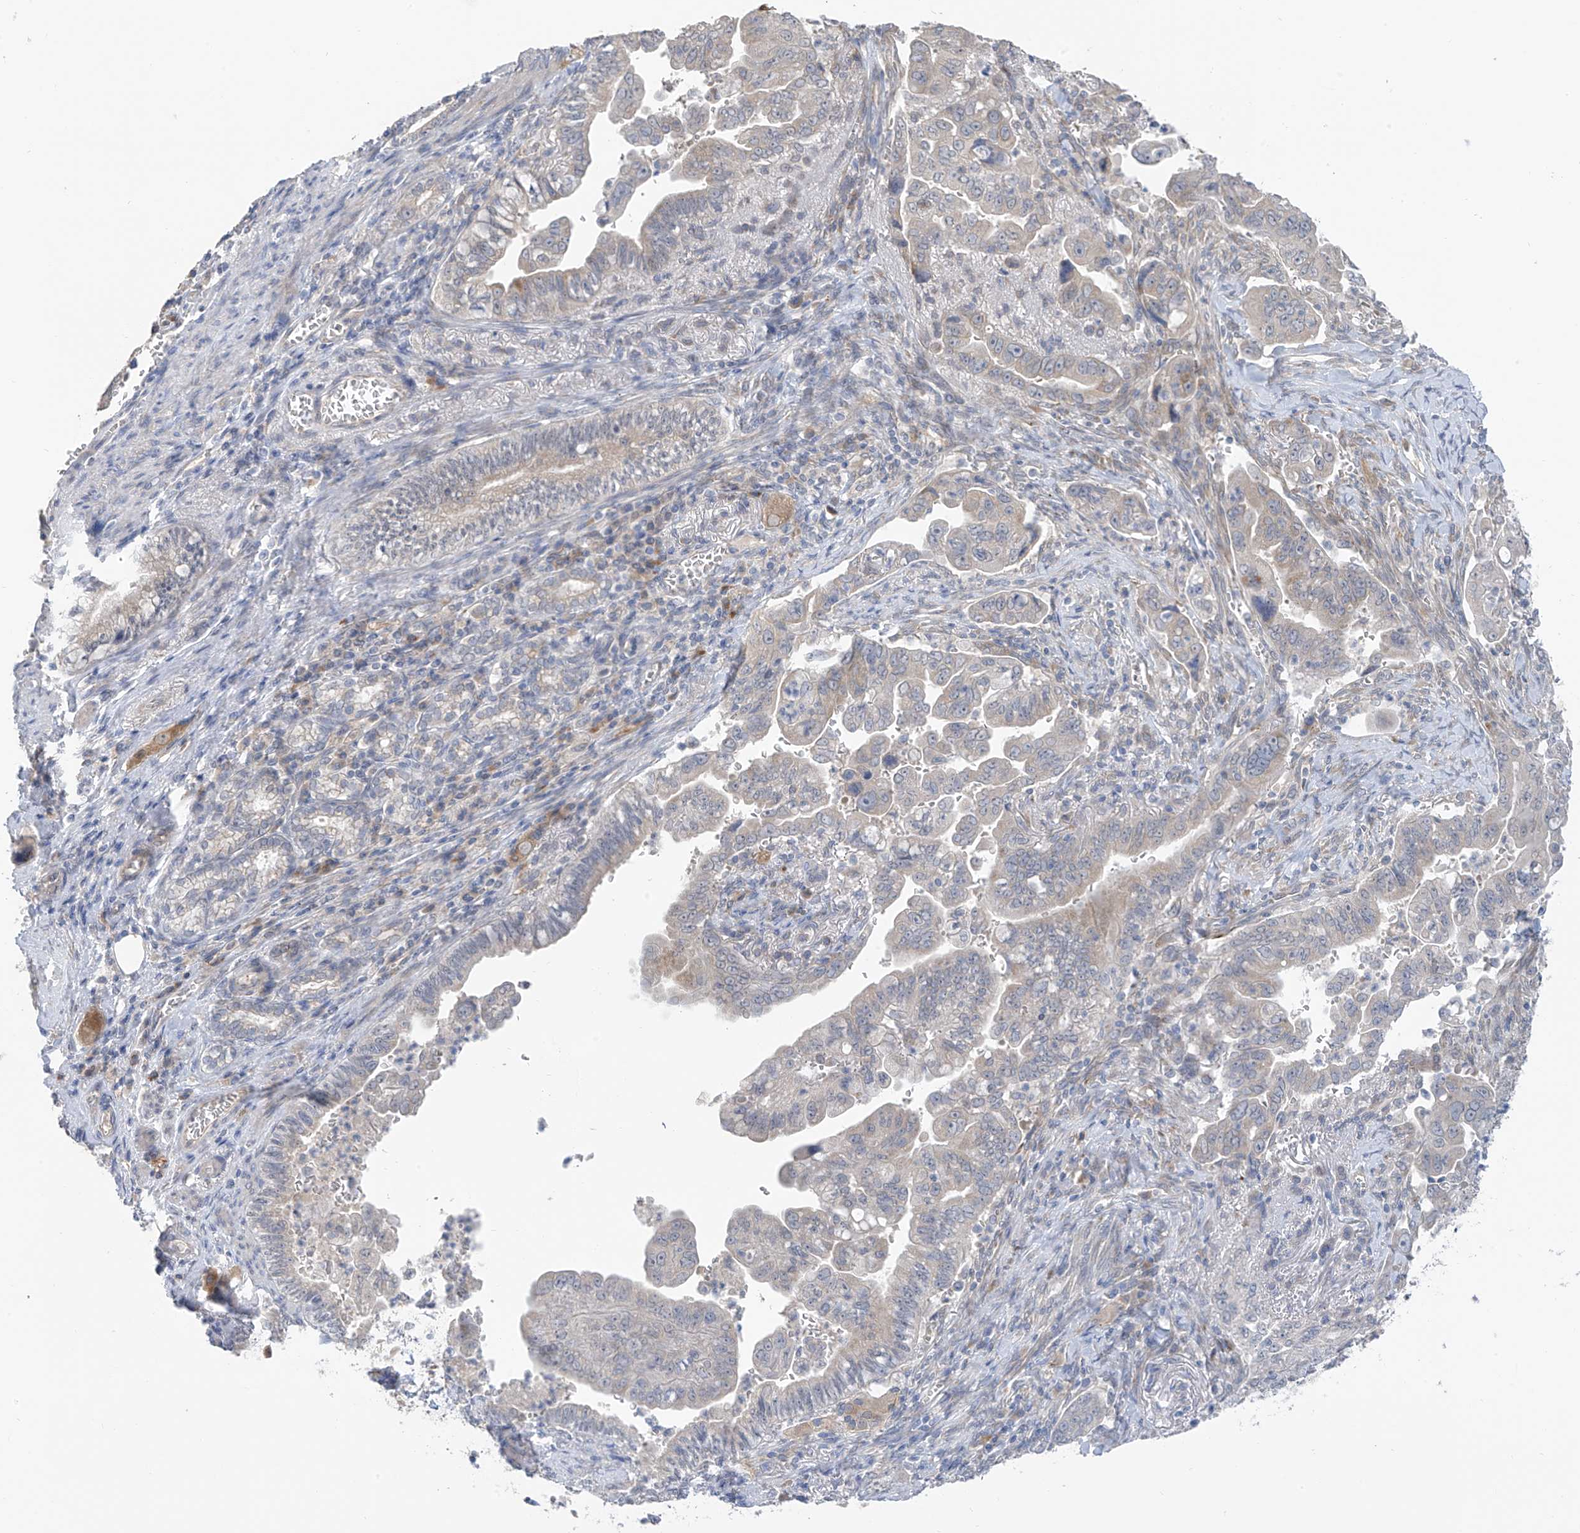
{"staining": {"intensity": "negative", "quantity": "none", "location": "none"}, "tissue": "pancreatic cancer", "cell_type": "Tumor cells", "image_type": "cancer", "snomed": [{"axis": "morphology", "description": "Adenocarcinoma, NOS"}, {"axis": "topography", "description": "Pancreas"}], "caption": "Immunohistochemistry (IHC) photomicrograph of neoplastic tissue: human pancreatic cancer stained with DAB (3,3'-diaminobenzidine) reveals no significant protein staining in tumor cells.", "gene": "NALCN", "patient": {"sex": "male", "age": 70}}